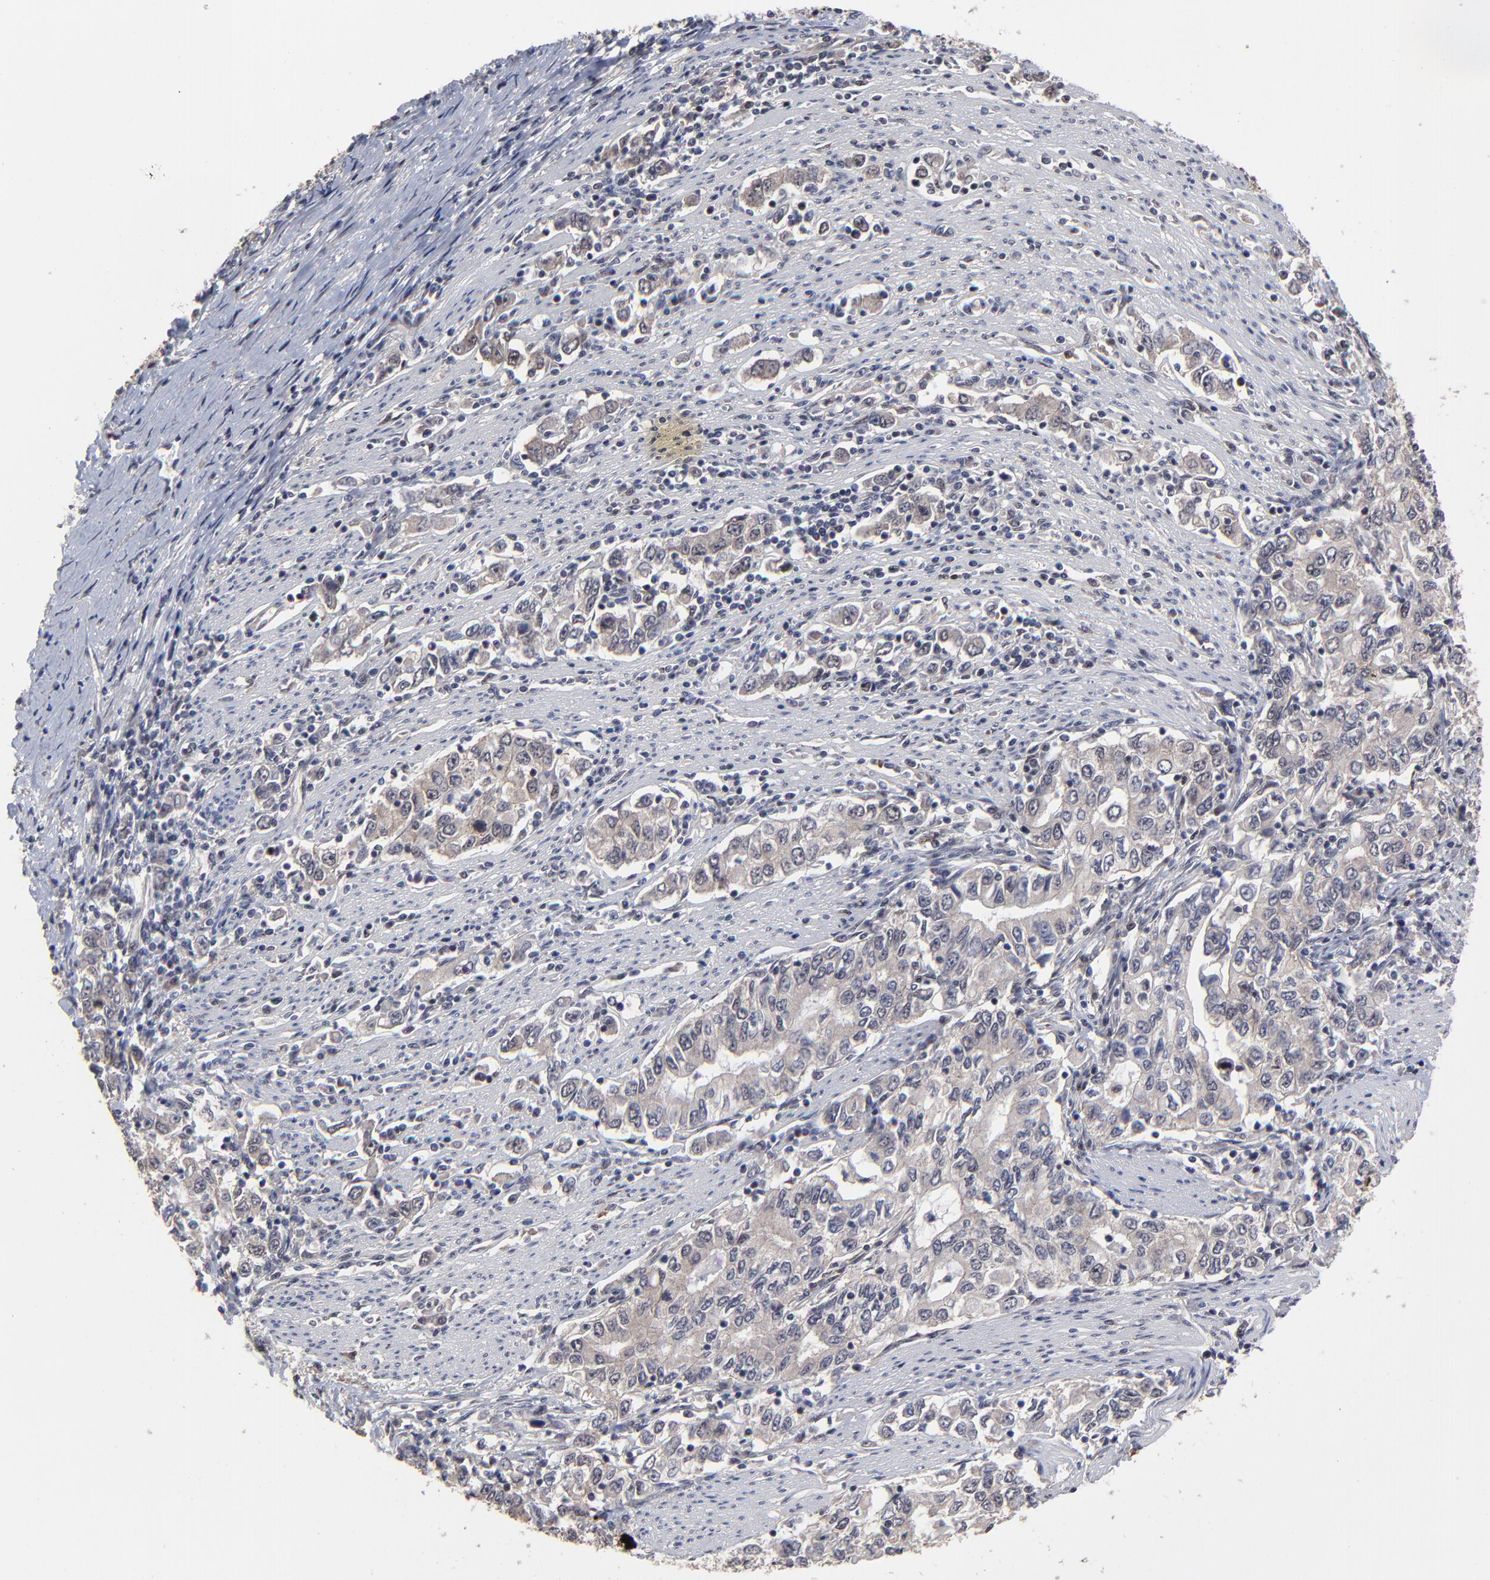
{"staining": {"intensity": "weak", "quantity": ">75%", "location": "cytoplasmic/membranous"}, "tissue": "stomach cancer", "cell_type": "Tumor cells", "image_type": "cancer", "snomed": [{"axis": "morphology", "description": "Adenocarcinoma, NOS"}, {"axis": "topography", "description": "Stomach, lower"}], "caption": "Tumor cells show weak cytoplasmic/membranous expression in about >75% of cells in stomach cancer.", "gene": "FRMD8", "patient": {"sex": "female", "age": 72}}